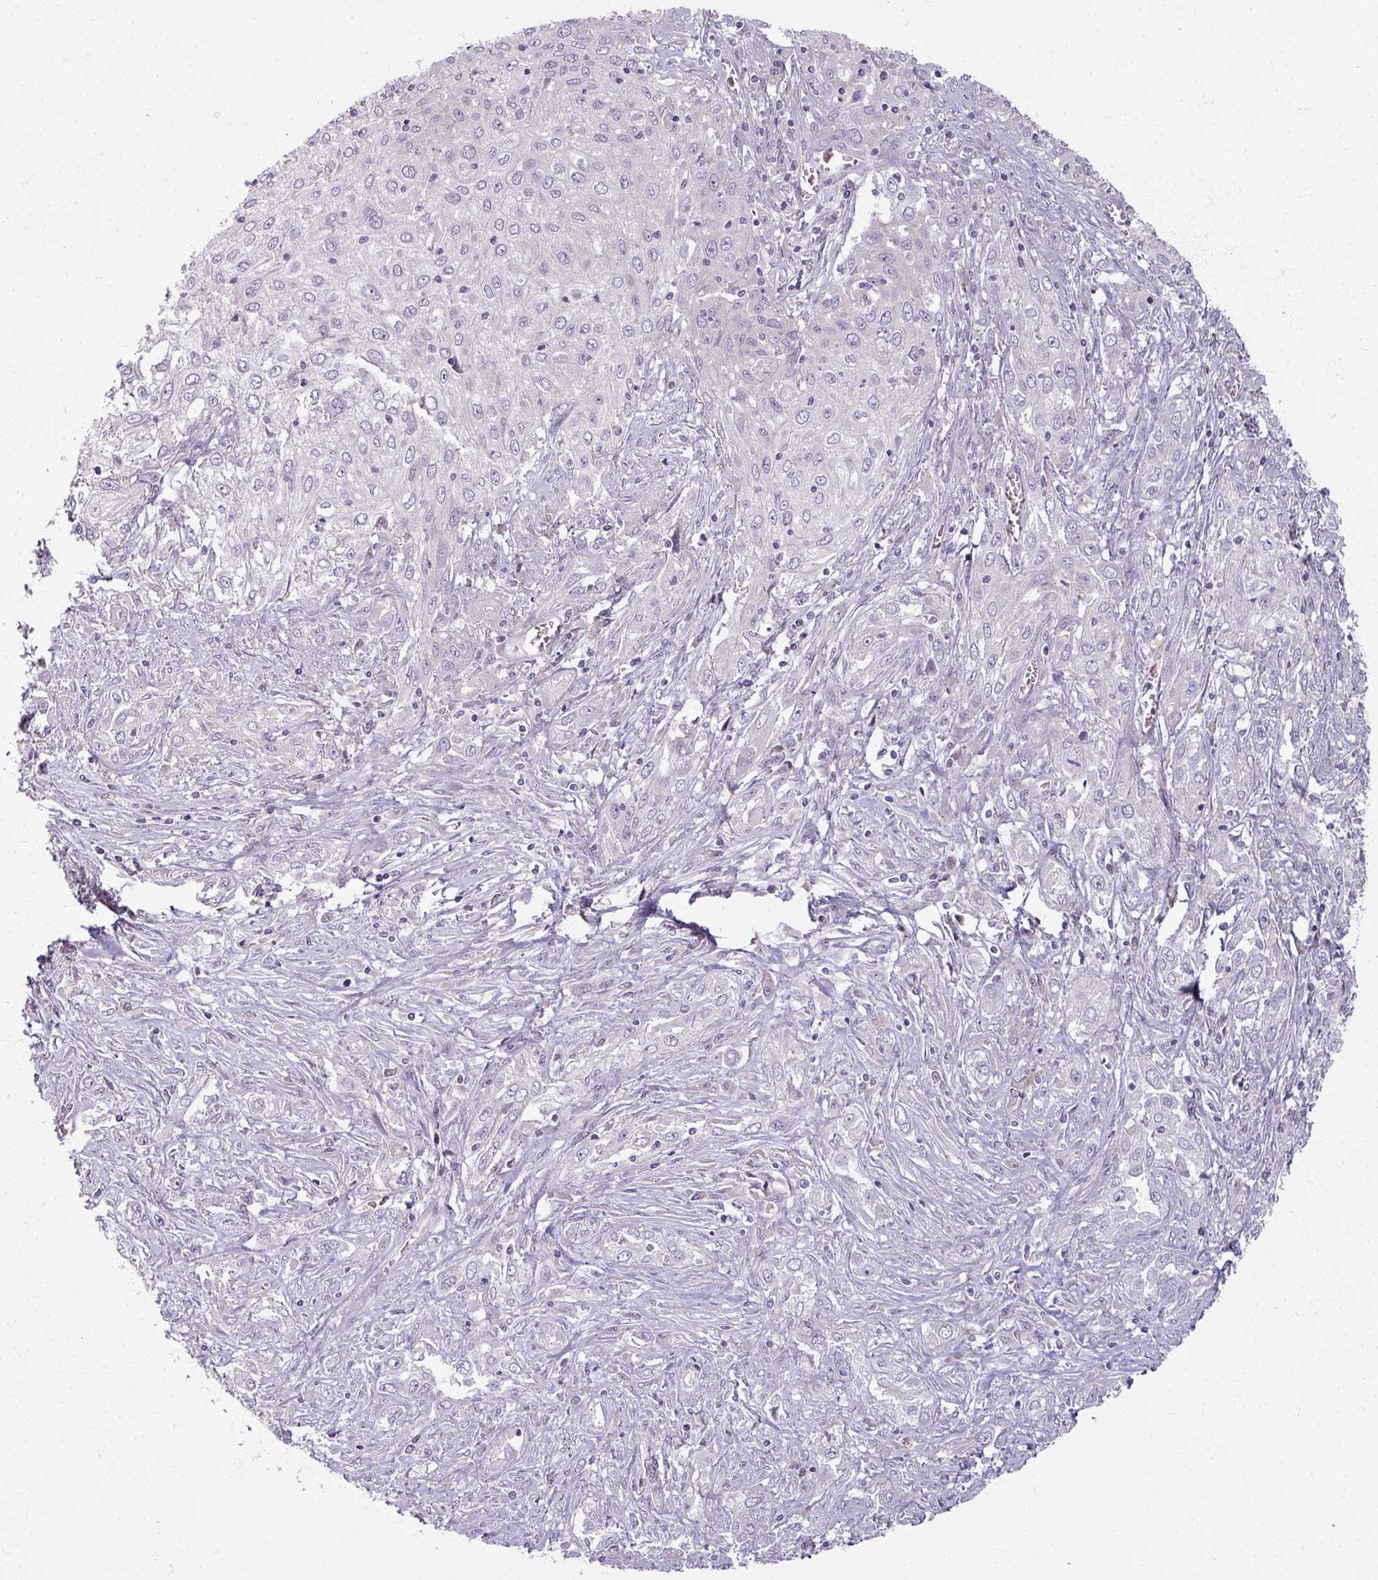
{"staining": {"intensity": "negative", "quantity": "none", "location": "none"}, "tissue": "lung cancer", "cell_type": "Tumor cells", "image_type": "cancer", "snomed": [{"axis": "morphology", "description": "Squamous cell carcinoma, NOS"}, {"axis": "topography", "description": "Lung"}], "caption": "Tumor cells show no significant protein positivity in lung squamous cell carcinoma.", "gene": "MYMK", "patient": {"sex": "female", "age": 69}}